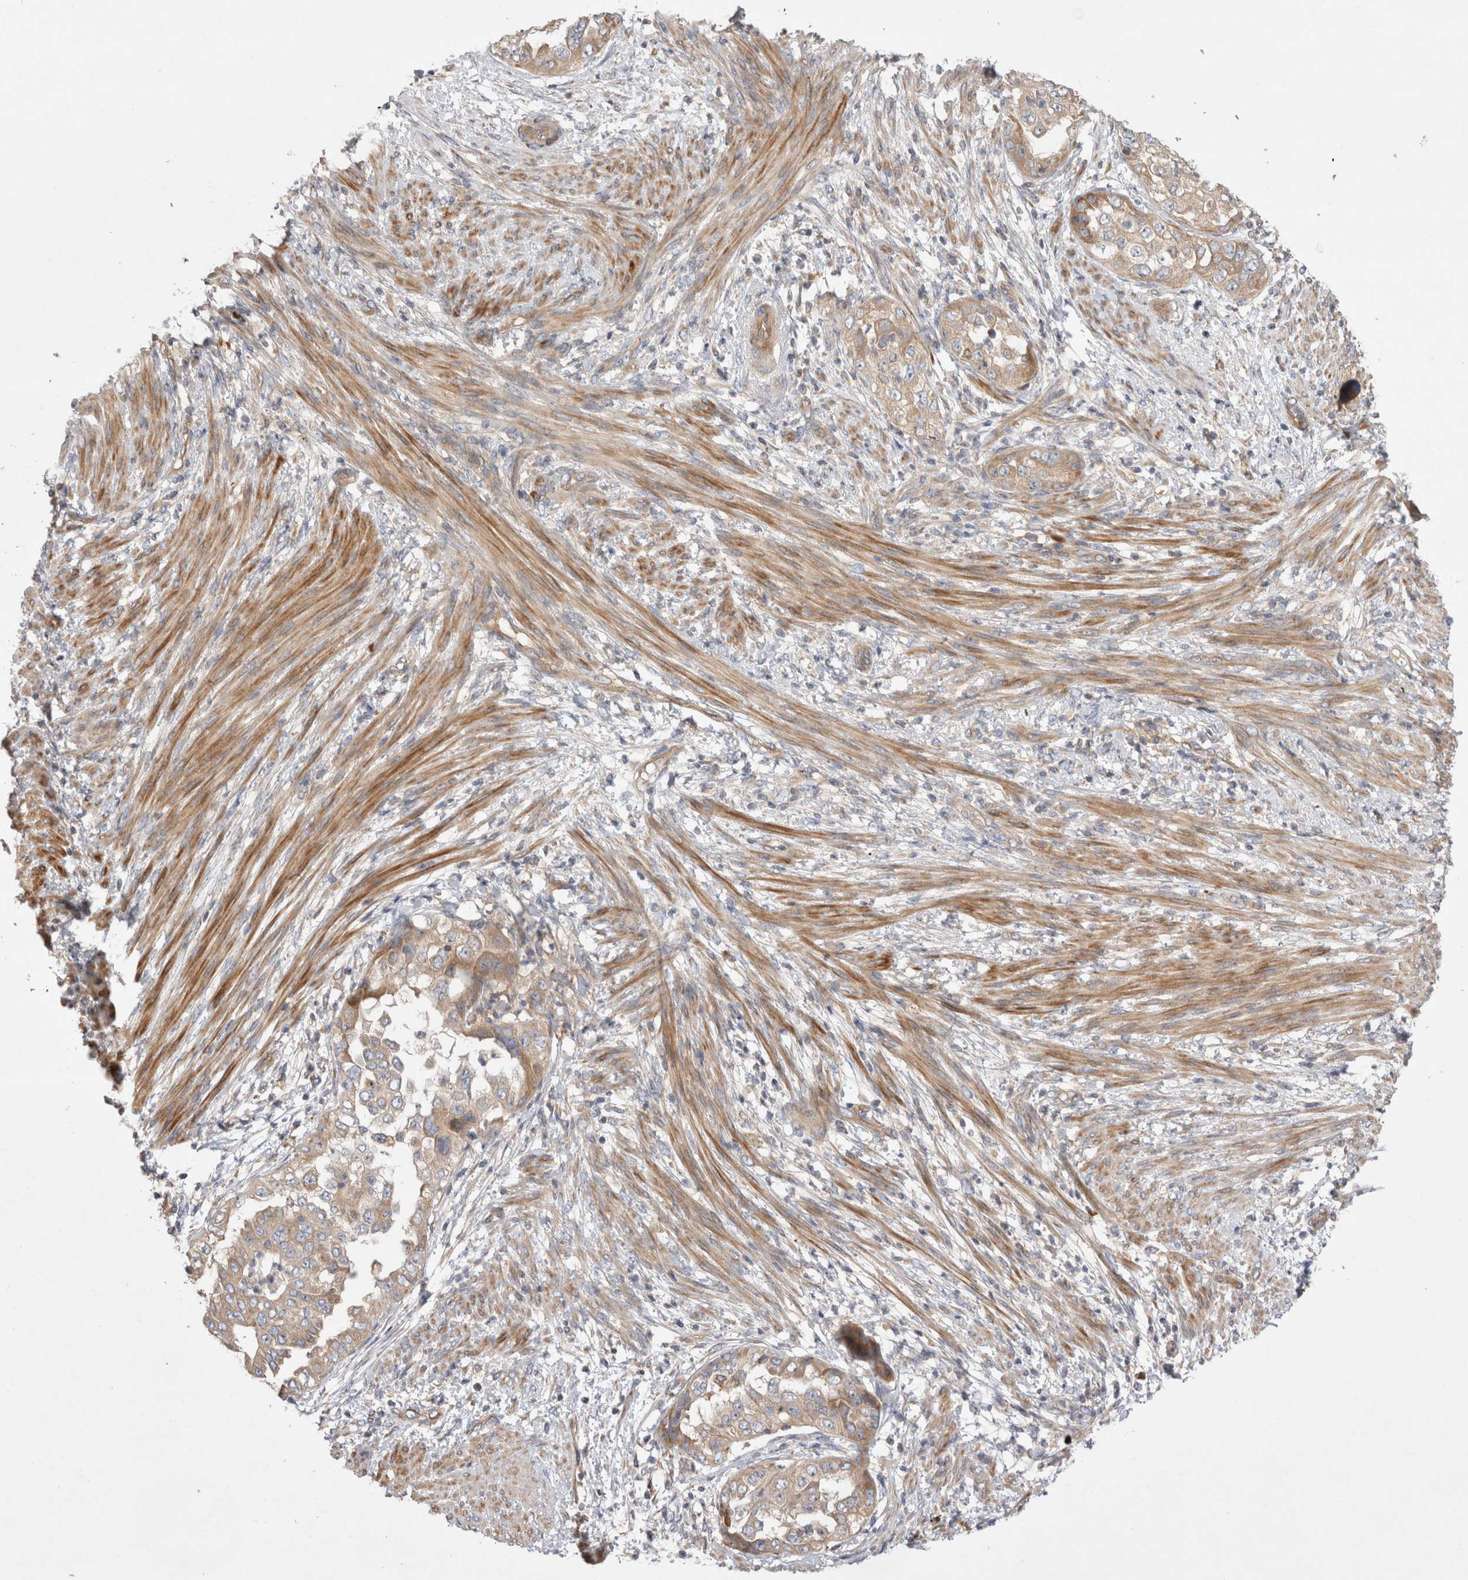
{"staining": {"intensity": "weak", "quantity": ">75%", "location": "cytoplasmic/membranous"}, "tissue": "endometrial cancer", "cell_type": "Tumor cells", "image_type": "cancer", "snomed": [{"axis": "morphology", "description": "Adenocarcinoma, NOS"}, {"axis": "topography", "description": "Endometrium"}], "caption": "Endometrial cancer (adenocarcinoma) stained with a protein marker demonstrates weak staining in tumor cells.", "gene": "PDCD10", "patient": {"sex": "female", "age": 85}}